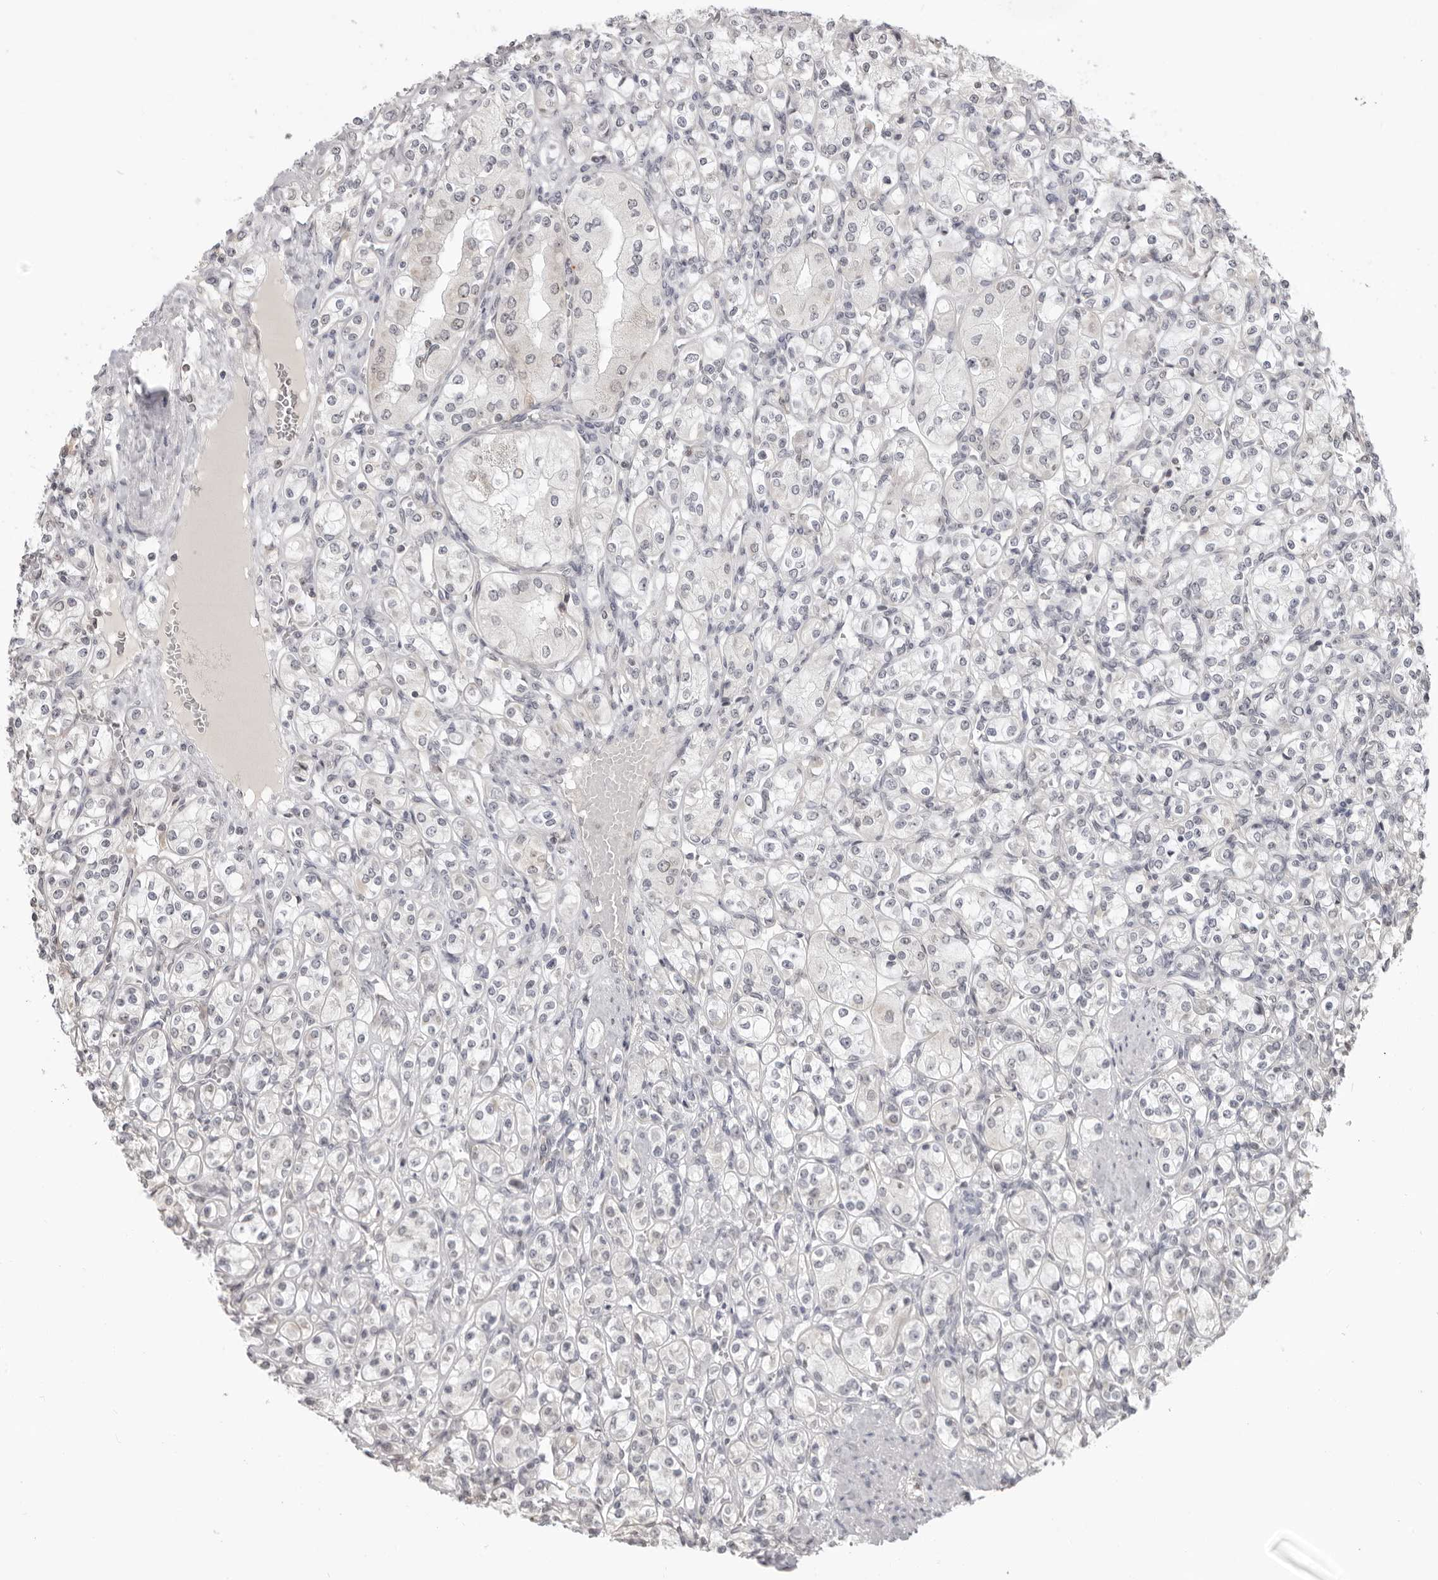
{"staining": {"intensity": "negative", "quantity": "none", "location": "none"}, "tissue": "renal cancer", "cell_type": "Tumor cells", "image_type": "cancer", "snomed": [{"axis": "morphology", "description": "Adenocarcinoma, NOS"}, {"axis": "topography", "description": "Kidney"}], "caption": "The histopathology image displays no significant staining in tumor cells of renal cancer (adenocarcinoma).", "gene": "ACP6", "patient": {"sex": "male", "age": 77}}